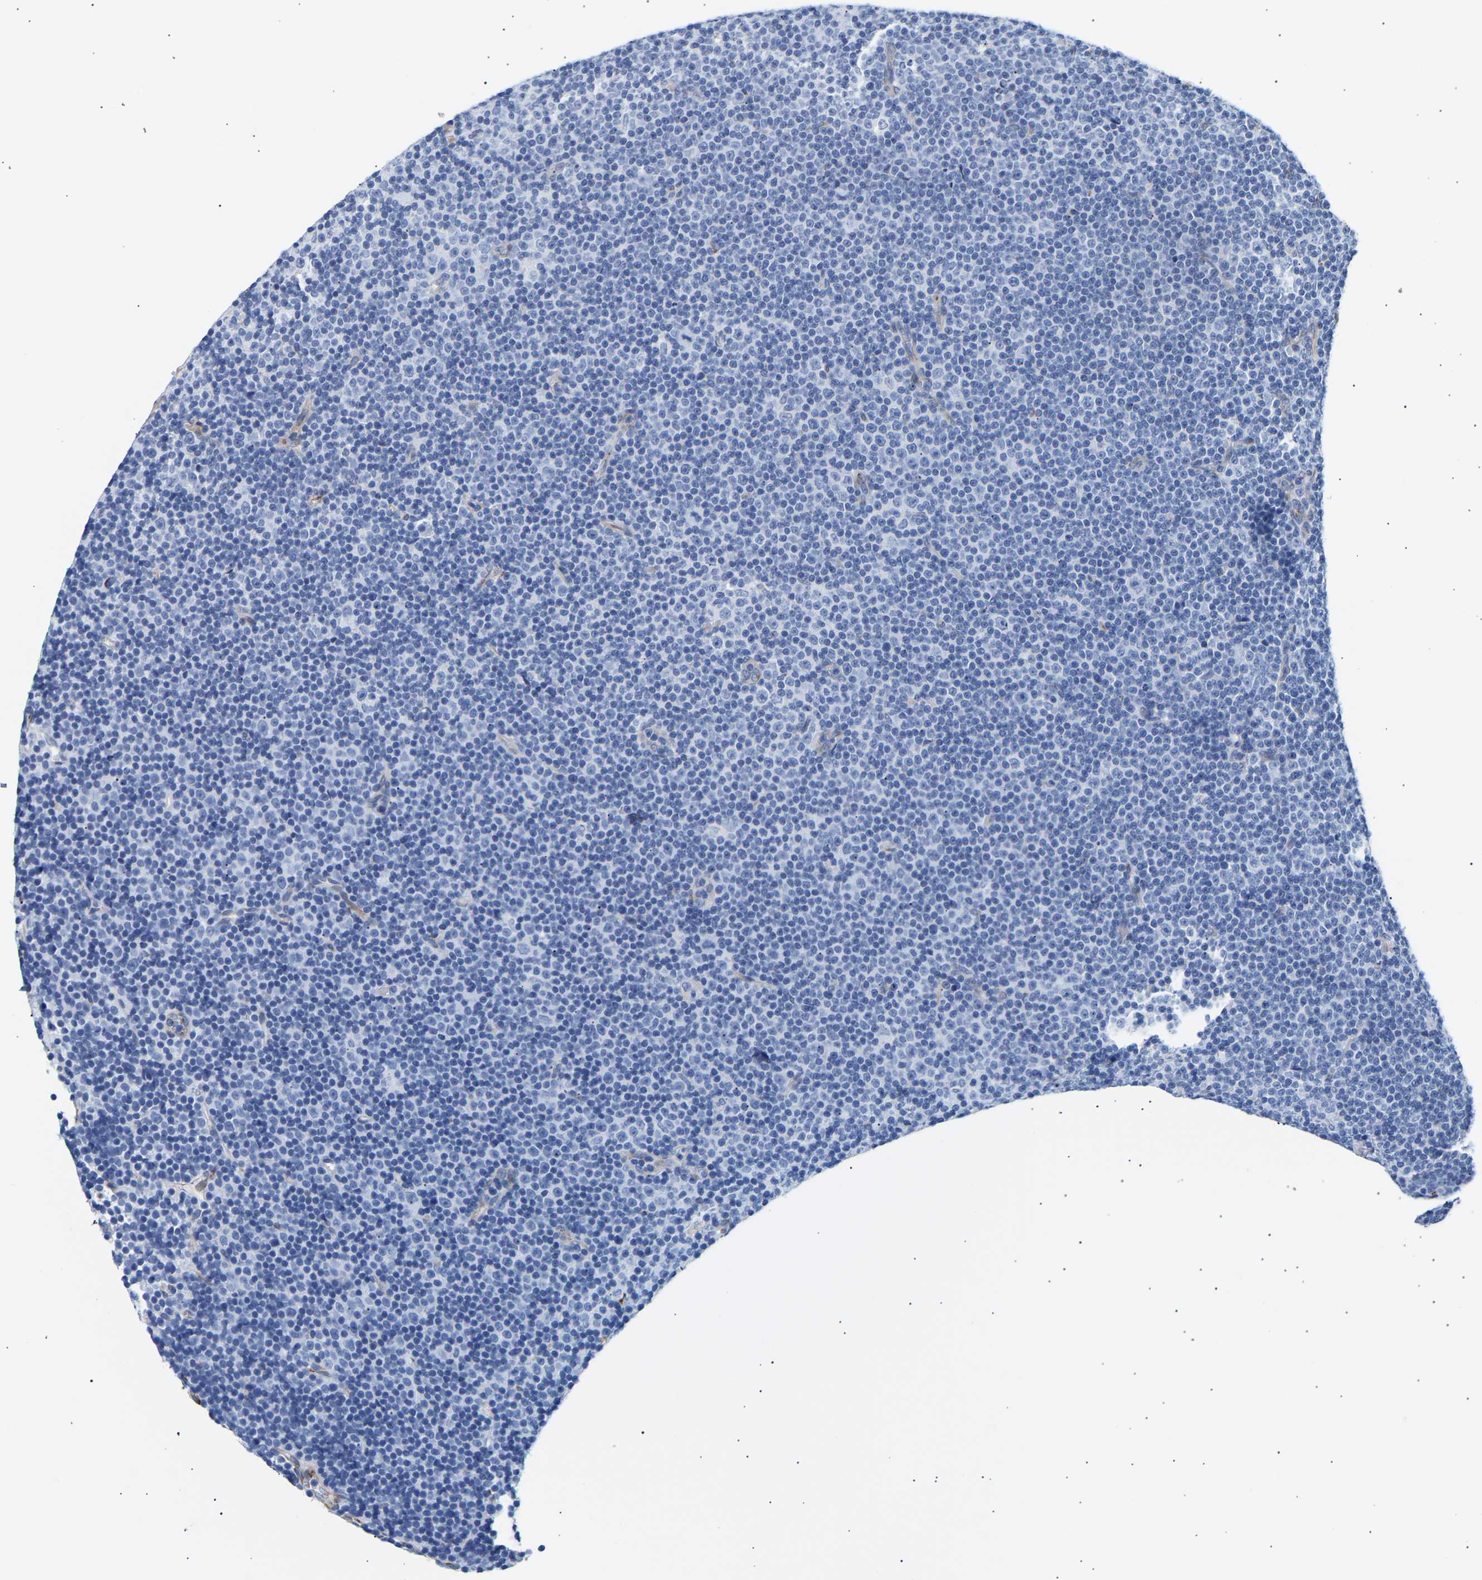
{"staining": {"intensity": "negative", "quantity": "none", "location": "none"}, "tissue": "lymphoma", "cell_type": "Tumor cells", "image_type": "cancer", "snomed": [{"axis": "morphology", "description": "Malignant lymphoma, non-Hodgkin's type, Low grade"}, {"axis": "topography", "description": "Lymph node"}], "caption": "Photomicrograph shows no protein staining in tumor cells of malignant lymphoma, non-Hodgkin's type (low-grade) tissue.", "gene": "IGFBP7", "patient": {"sex": "female", "age": 67}}